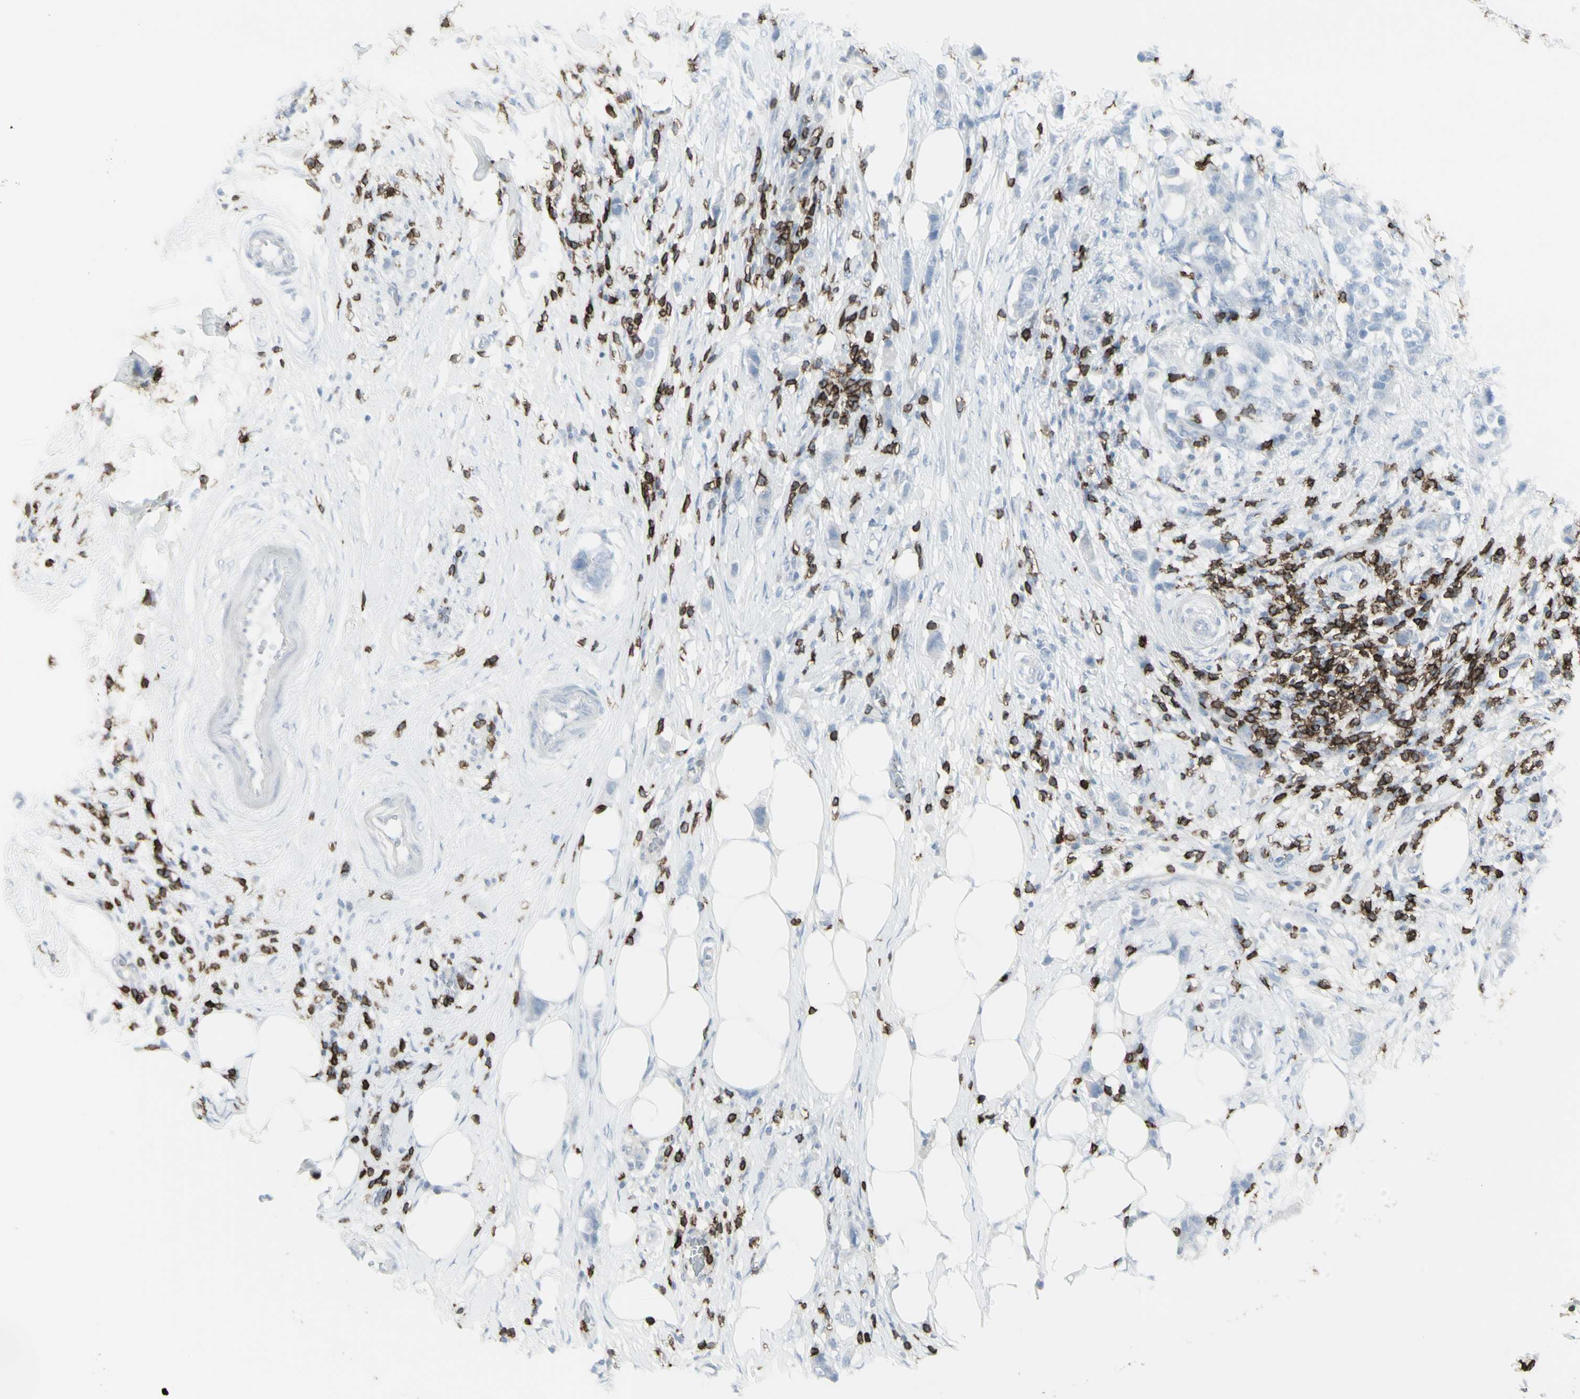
{"staining": {"intensity": "negative", "quantity": "none", "location": "none"}, "tissue": "breast cancer", "cell_type": "Tumor cells", "image_type": "cancer", "snomed": [{"axis": "morphology", "description": "Normal tissue, NOS"}, {"axis": "morphology", "description": "Duct carcinoma"}, {"axis": "topography", "description": "Breast"}], "caption": "This micrograph is of breast cancer stained with IHC to label a protein in brown with the nuclei are counter-stained blue. There is no expression in tumor cells.", "gene": "CD247", "patient": {"sex": "female", "age": 50}}